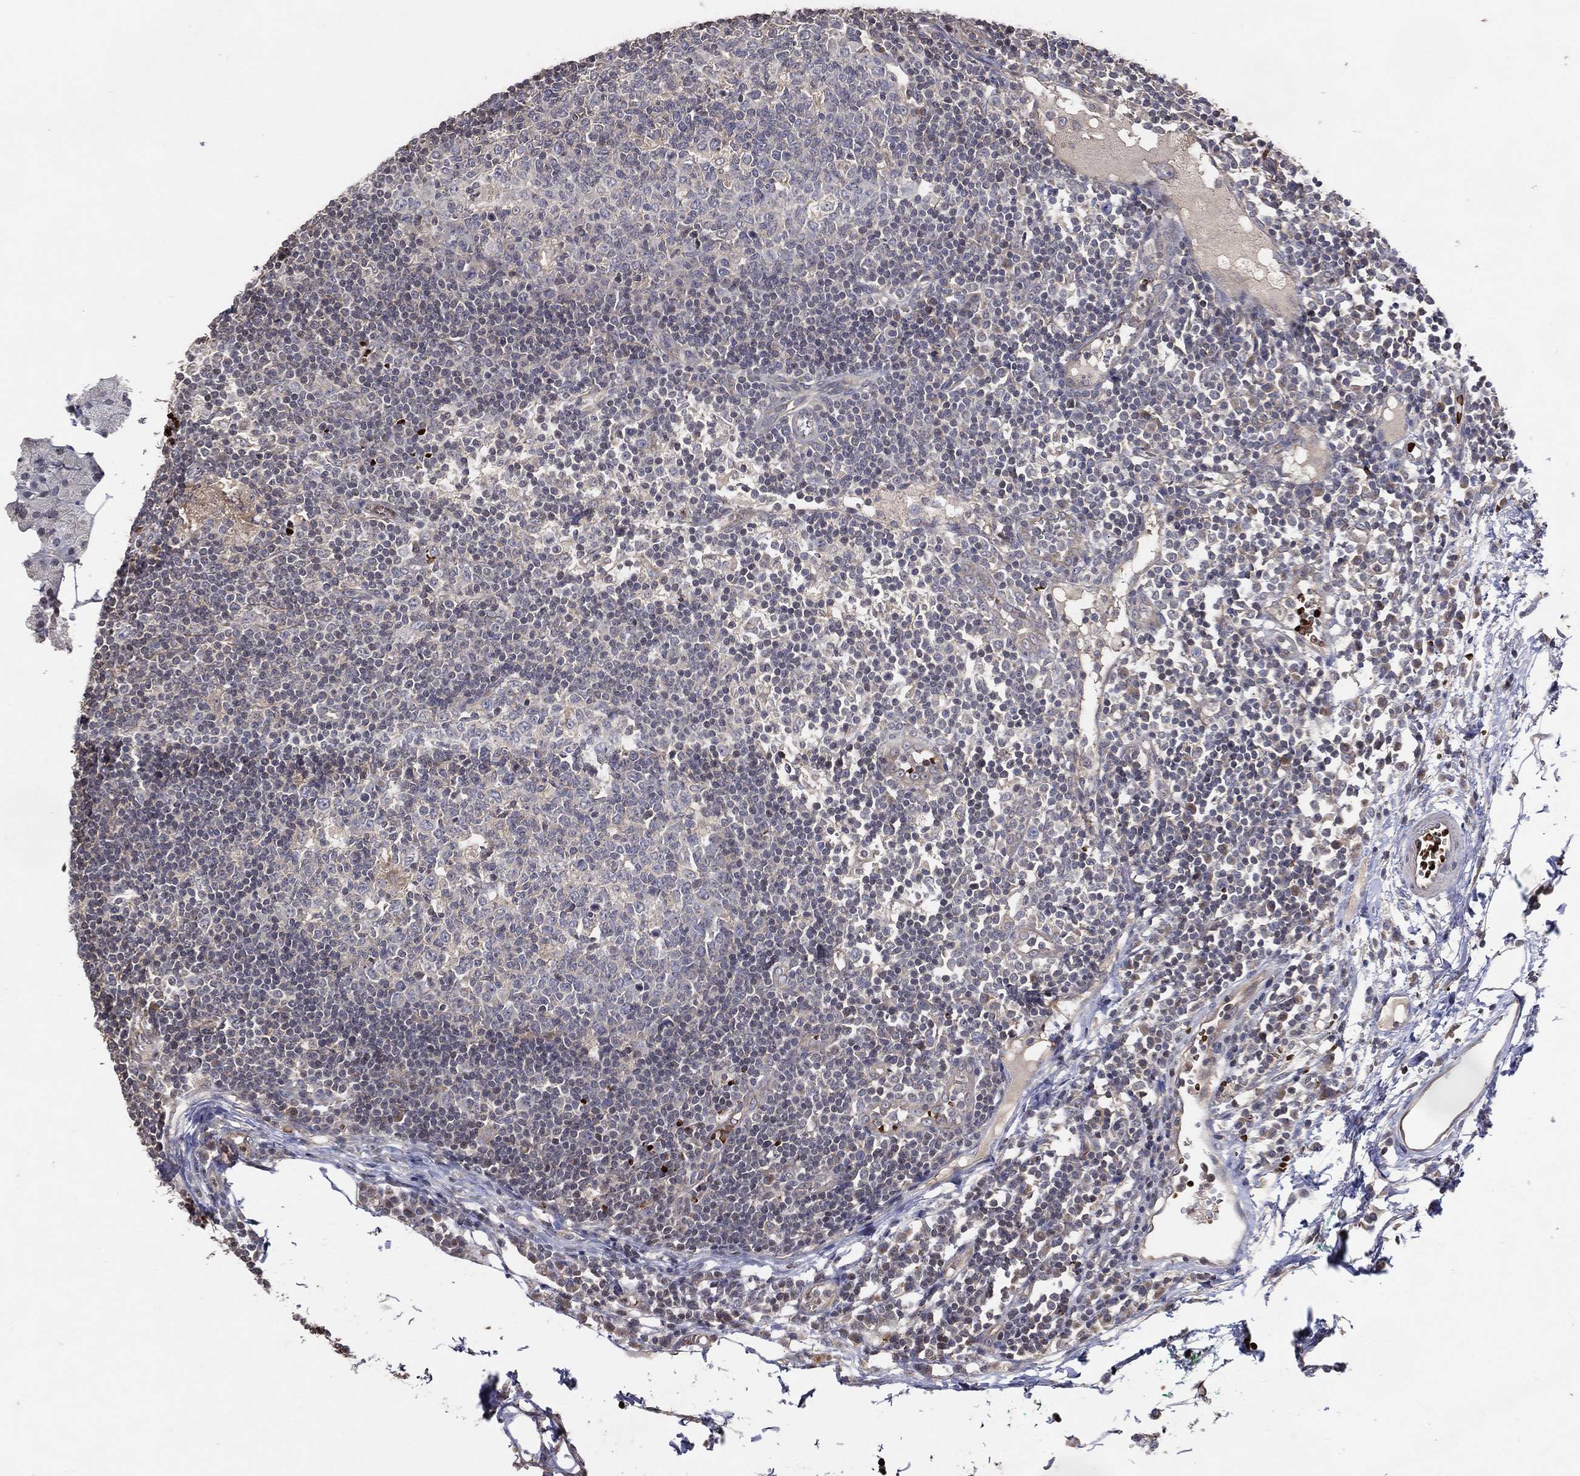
{"staining": {"intensity": "negative", "quantity": "none", "location": "none"}, "tissue": "lymph node", "cell_type": "Germinal center cells", "image_type": "normal", "snomed": [{"axis": "morphology", "description": "Normal tissue, NOS"}, {"axis": "topography", "description": "Lymph node"}, {"axis": "topography", "description": "Salivary gland"}], "caption": "Germinal center cells are negative for protein expression in unremarkable human lymph node.", "gene": "DNAH7", "patient": {"sex": "male", "age": 83}}